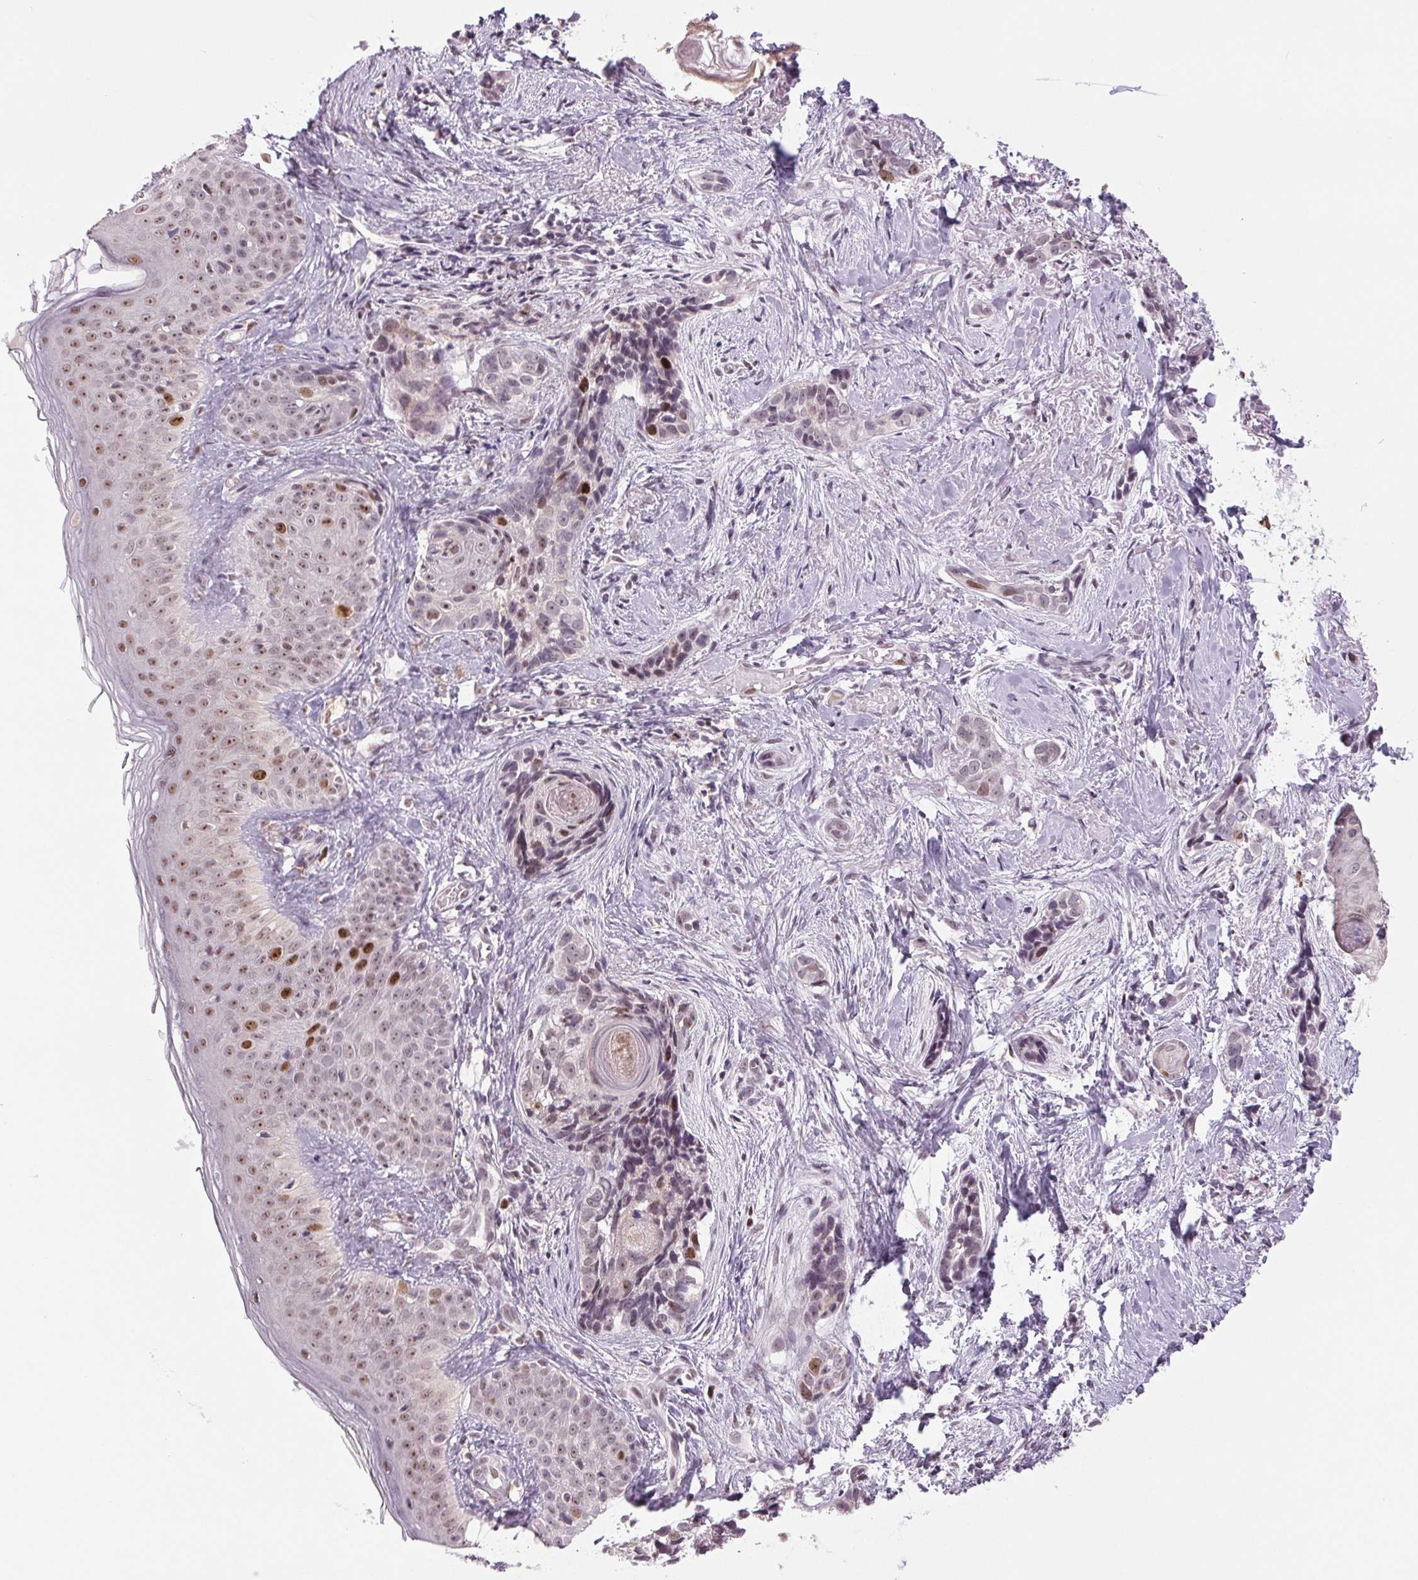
{"staining": {"intensity": "moderate", "quantity": "<25%", "location": "nuclear"}, "tissue": "skin cancer", "cell_type": "Tumor cells", "image_type": "cancer", "snomed": [{"axis": "morphology", "description": "Basal cell carcinoma"}, {"axis": "topography", "description": "Skin"}], "caption": "Moderate nuclear expression for a protein is identified in approximately <25% of tumor cells of skin cancer using immunohistochemistry.", "gene": "SMIM6", "patient": {"sex": "male", "age": 87}}